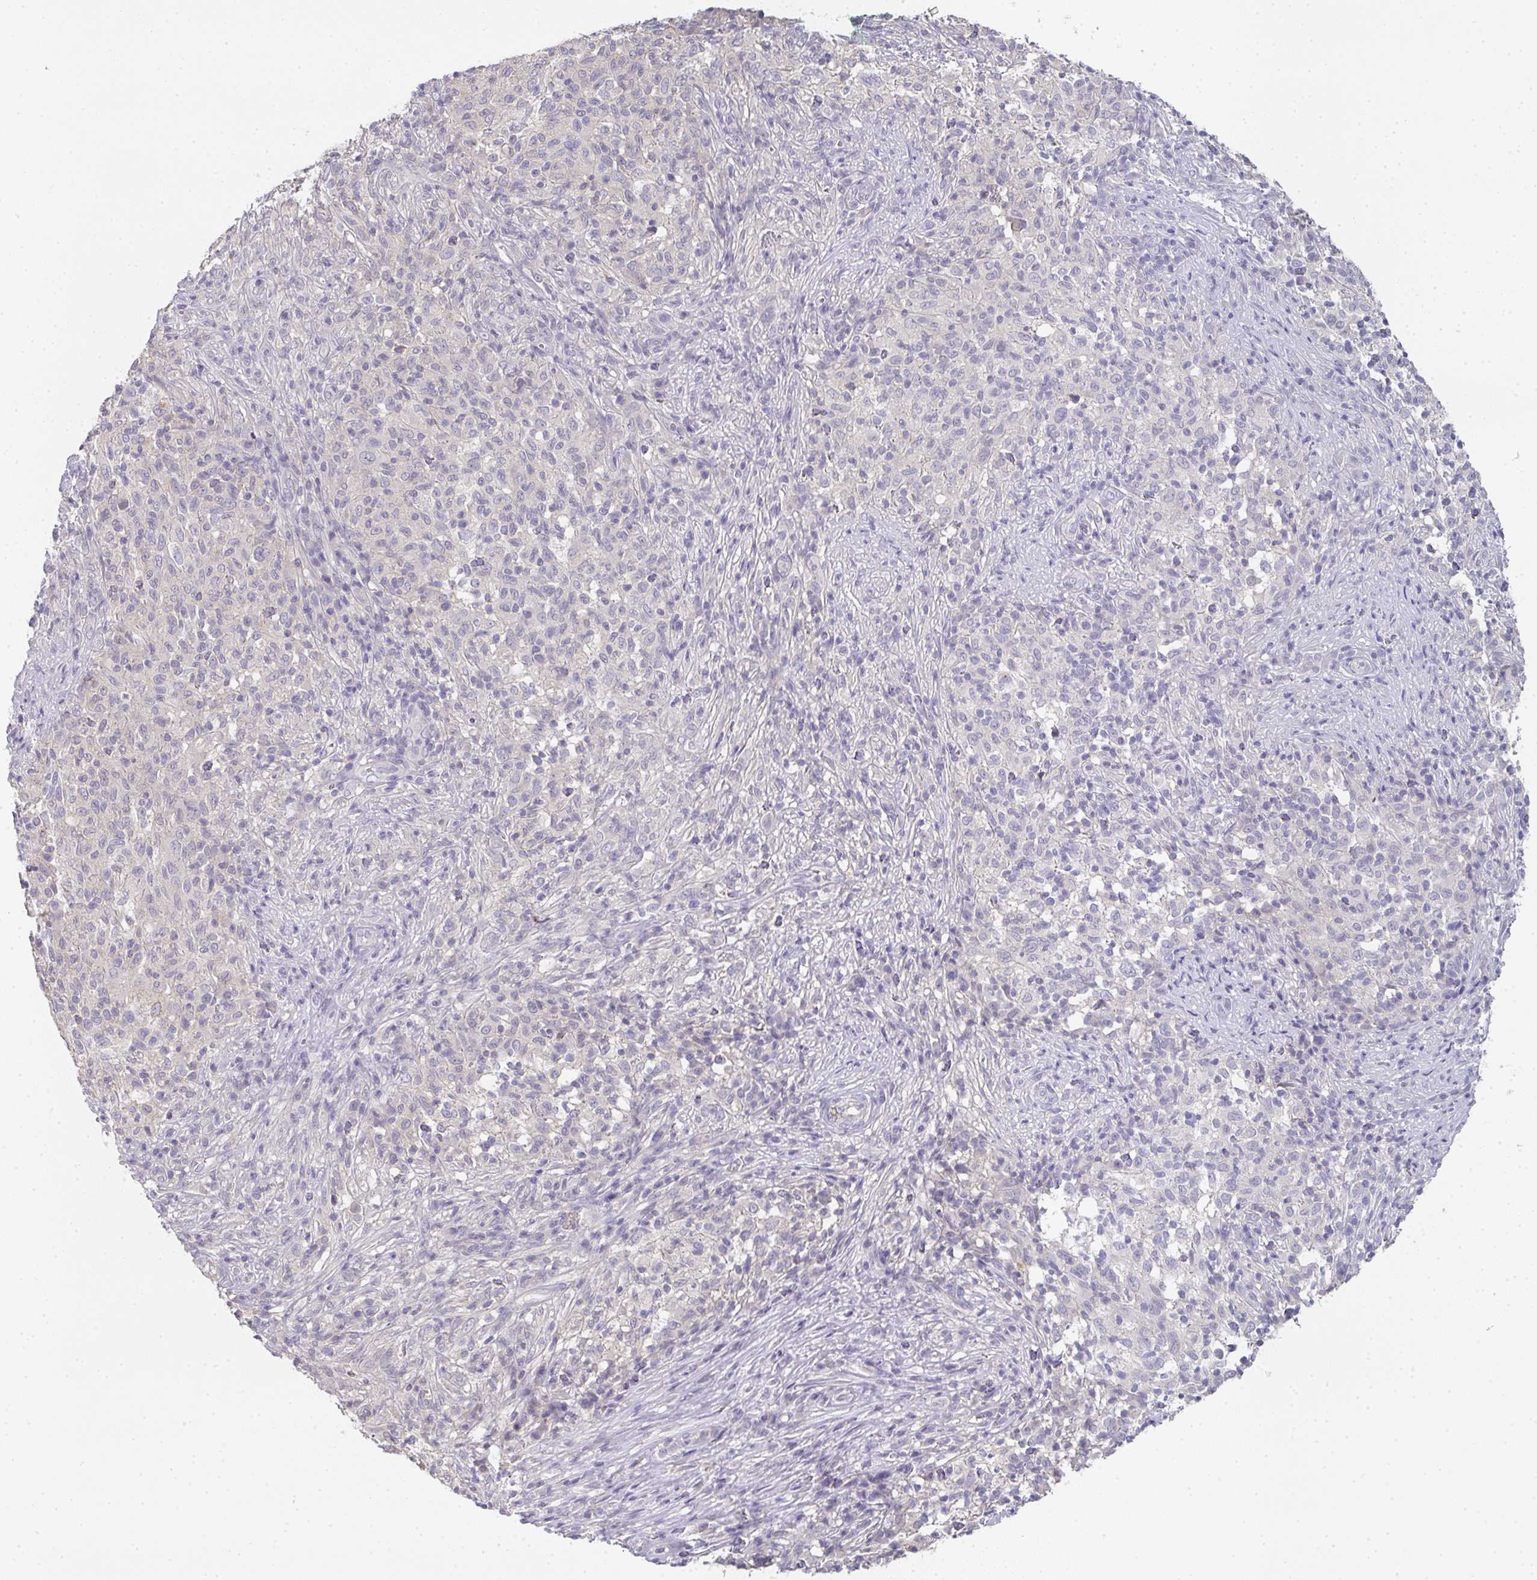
{"staining": {"intensity": "negative", "quantity": "none", "location": "none"}, "tissue": "melanoma", "cell_type": "Tumor cells", "image_type": "cancer", "snomed": [{"axis": "morphology", "description": "Malignant melanoma, NOS"}, {"axis": "topography", "description": "Skin"}], "caption": "This image is of melanoma stained with IHC to label a protein in brown with the nuclei are counter-stained blue. There is no positivity in tumor cells.", "gene": "CHMP5", "patient": {"sex": "male", "age": 66}}